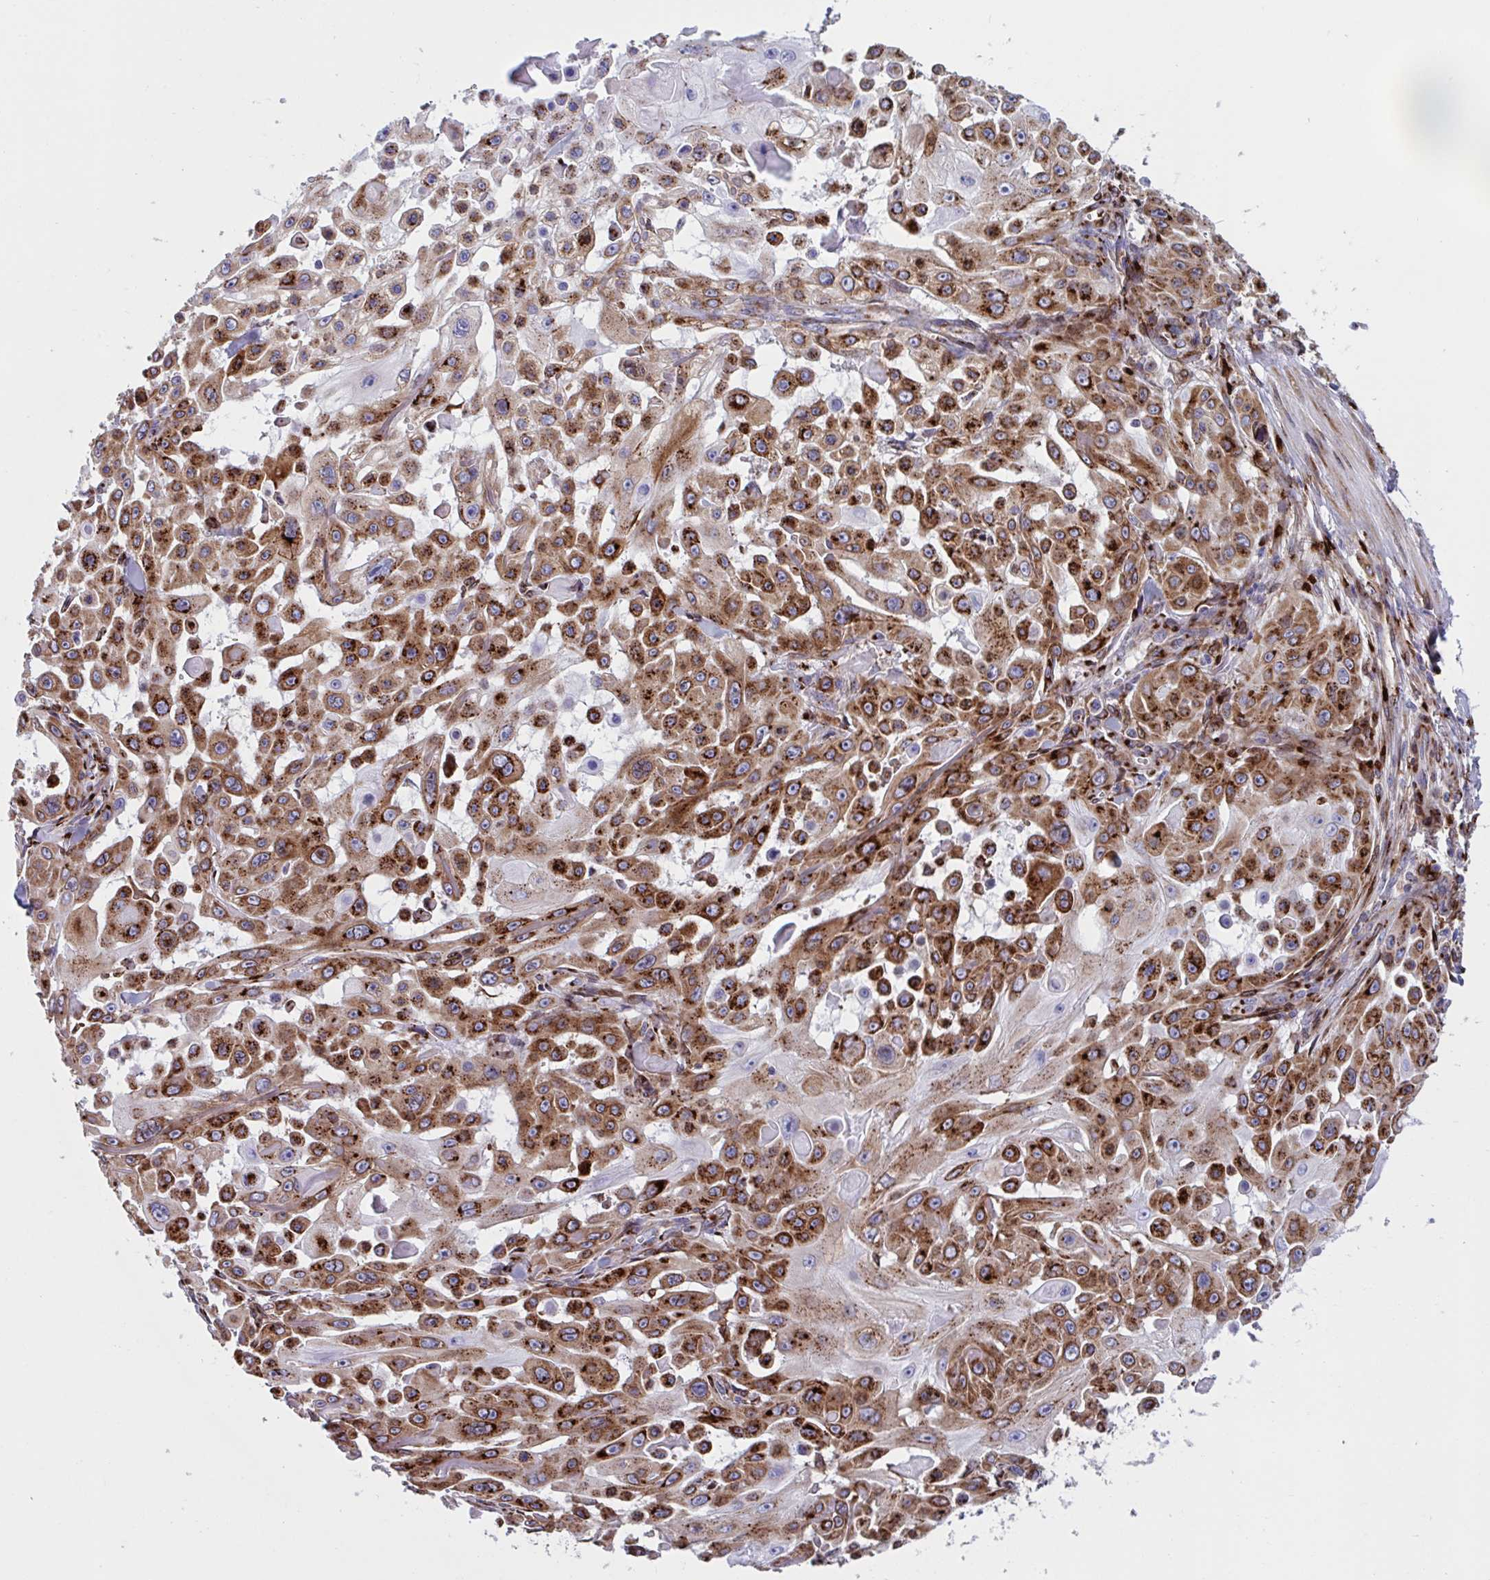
{"staining": {"intensity": "strong", "quantity": ">75%", "location": "cytoplasmic/membranous"}, "tissue": "skin cancer", "cell_type": "Tumor cells", "image_type": "cancer", "snomed": [{"axis": "morphology", "description": "Squamous cell carcinoma, NOS"}, {"axis": "topography", "description": "Skin"}], "caption": "A histopathology image showing strong cytoplasmic/membranous expression in approximately >75% of tumor cells in squamous cell carcinoma (skin), as visualized by brown immunohistochemical staining.", "gene": "RFK", "patient": {"sex": "male", "age": 91}}